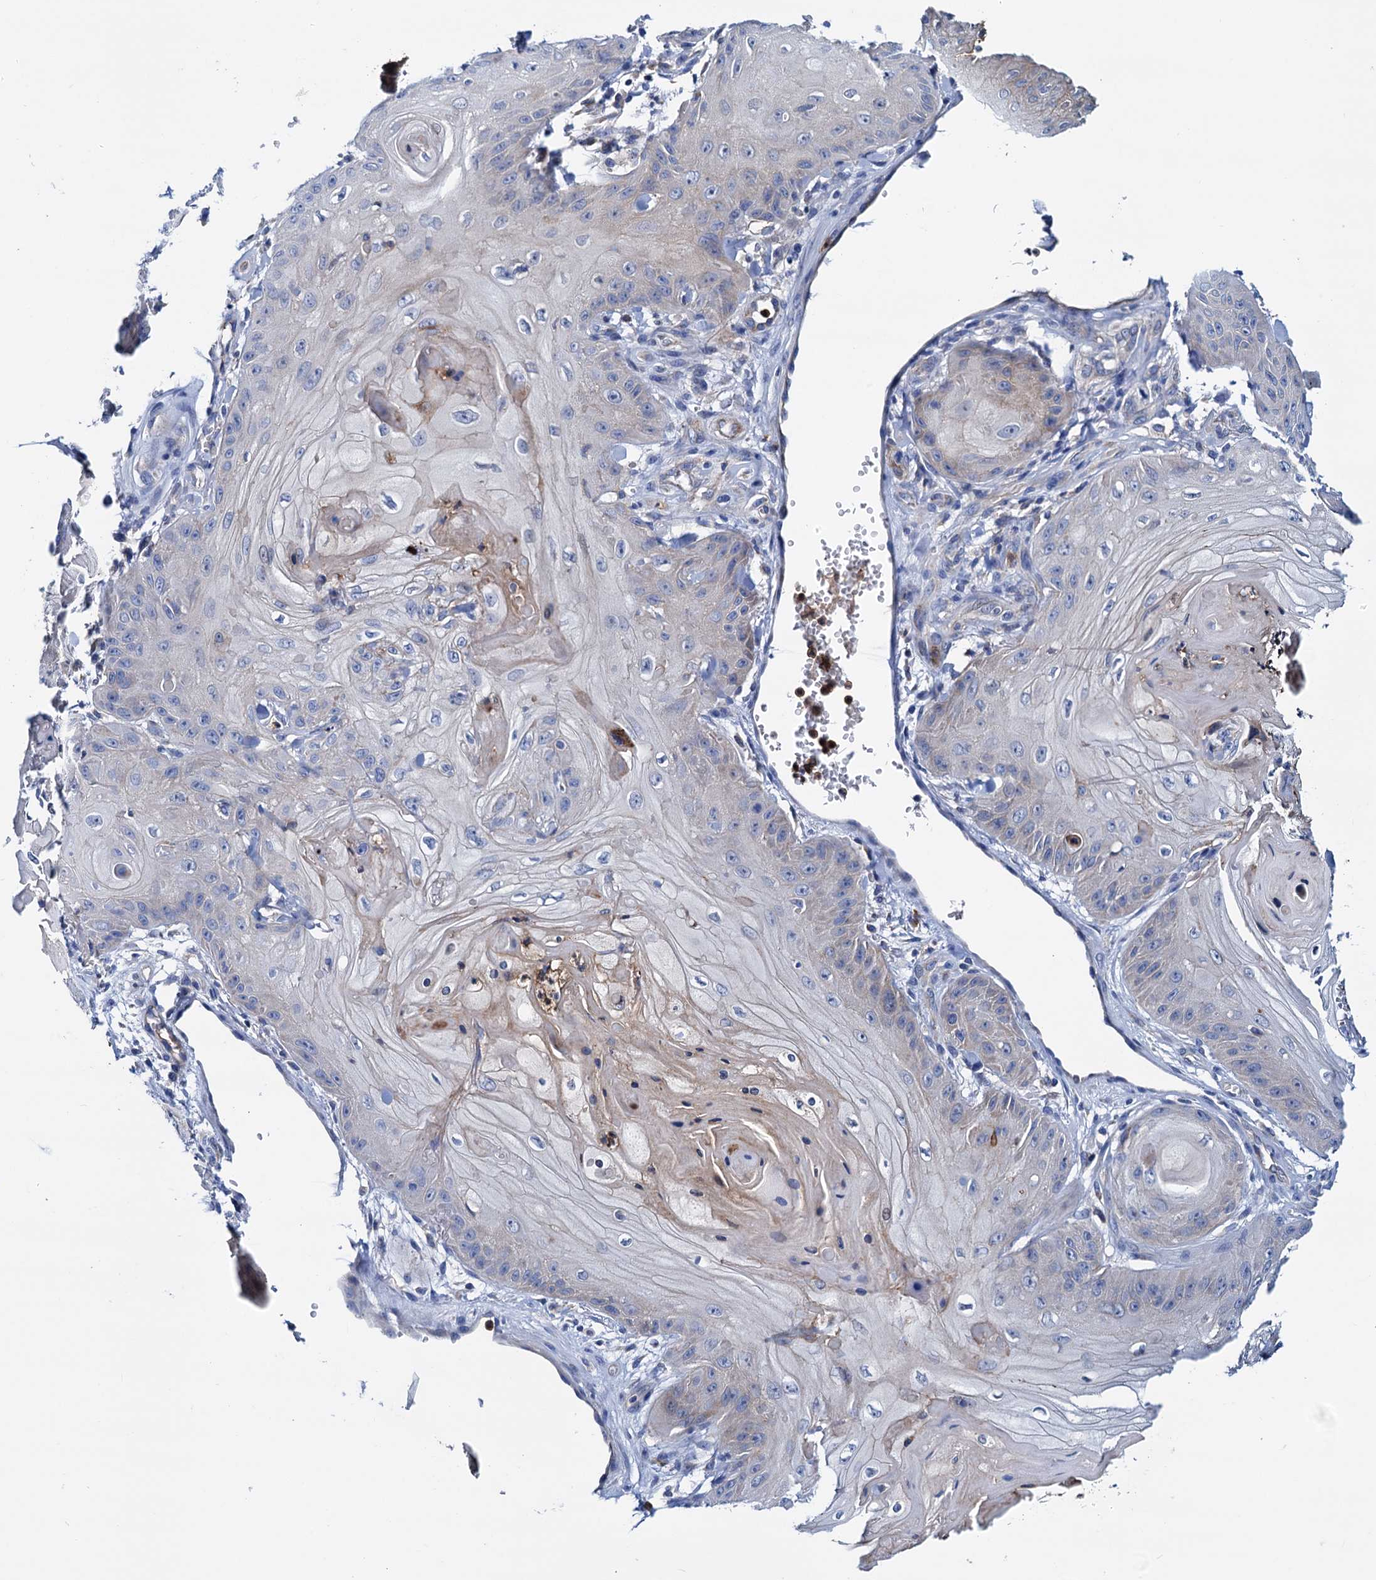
{"staining": {"intensity": "negative", "quantity": "none", "location": "none"}, "tissue": "skin cancer", "cell_type": "Tumor cells", "image_type": "cancer", "snomed": [{"axis": "morphology", "description": "Squamous cell carcinoma, NOS"}, {"axis": "topography", "description": "Skin"}], "caption": "Immunohistochemistry histopathology image of neoplastic tissue: human skin cancer stained with DAB (3,3'-diaminobenzidine) demonstrates no significant protein expression in tumor cells.", "gene": "RASSF9", "patient": {"sex": "male", "age": 74}}